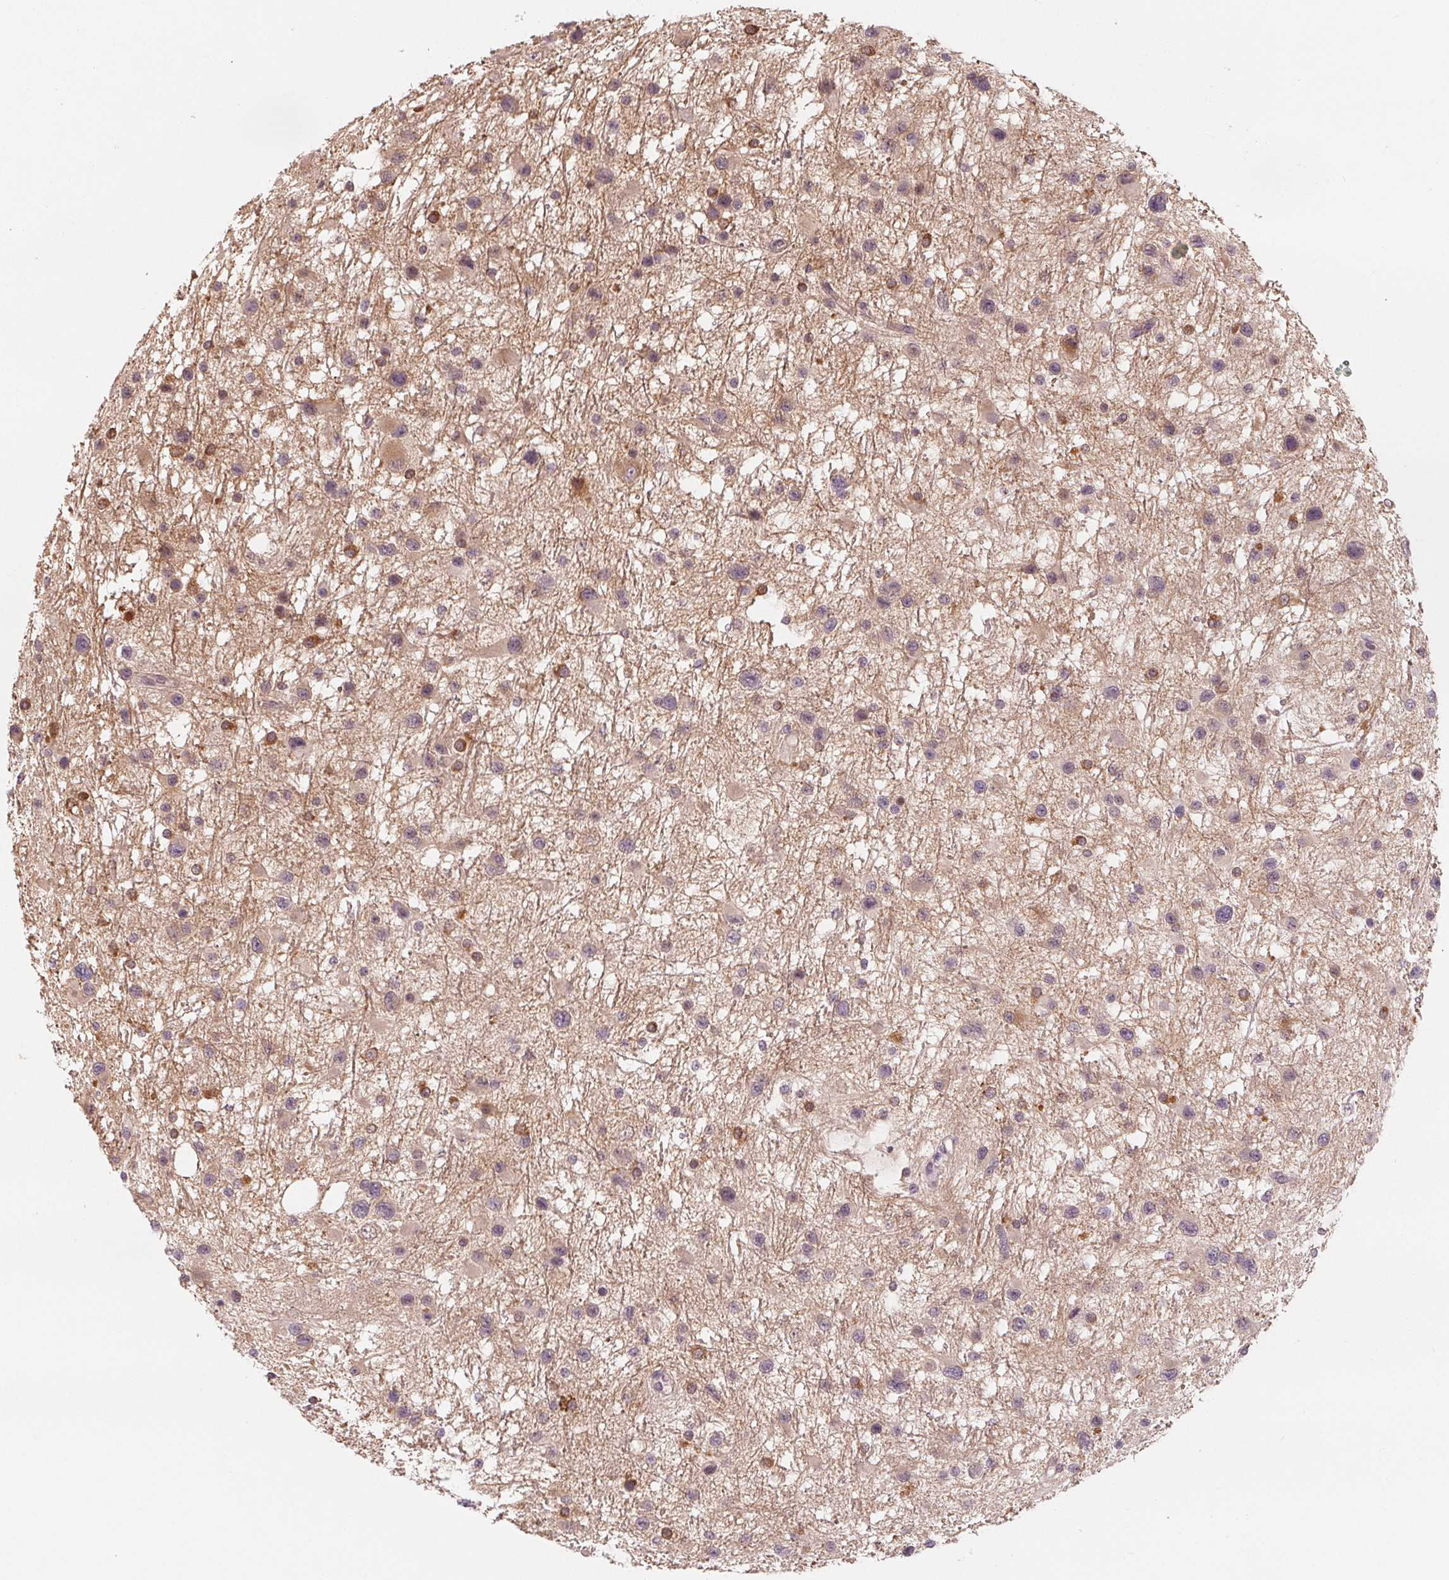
{"staining": {"intensity": "moderate", "quantity": "<25%", "location": "cytoplasmic/membranous"}, "tissue": "glioma", "cell_type": "Tumor cells", "image_type": "cancer", "snomed": [{"axis": "morphology", "description": "Glioma, malignant, Low grade"}, {"axis": "topography", "description": "Brain"}], "caption": "IHC staining of glioma, which demonstrates low levels of moderate cytoplasmic/membranous expression in about <25% of tumor cells indicating moderate cytoplasmic/membranous protein expression. The staining was performed using DAB (brown) for protein detection and nuclei were counterstained in hematoxylin (blue).", "gene": "CFC1", "patient": {"sex": "female", "age": 32}}